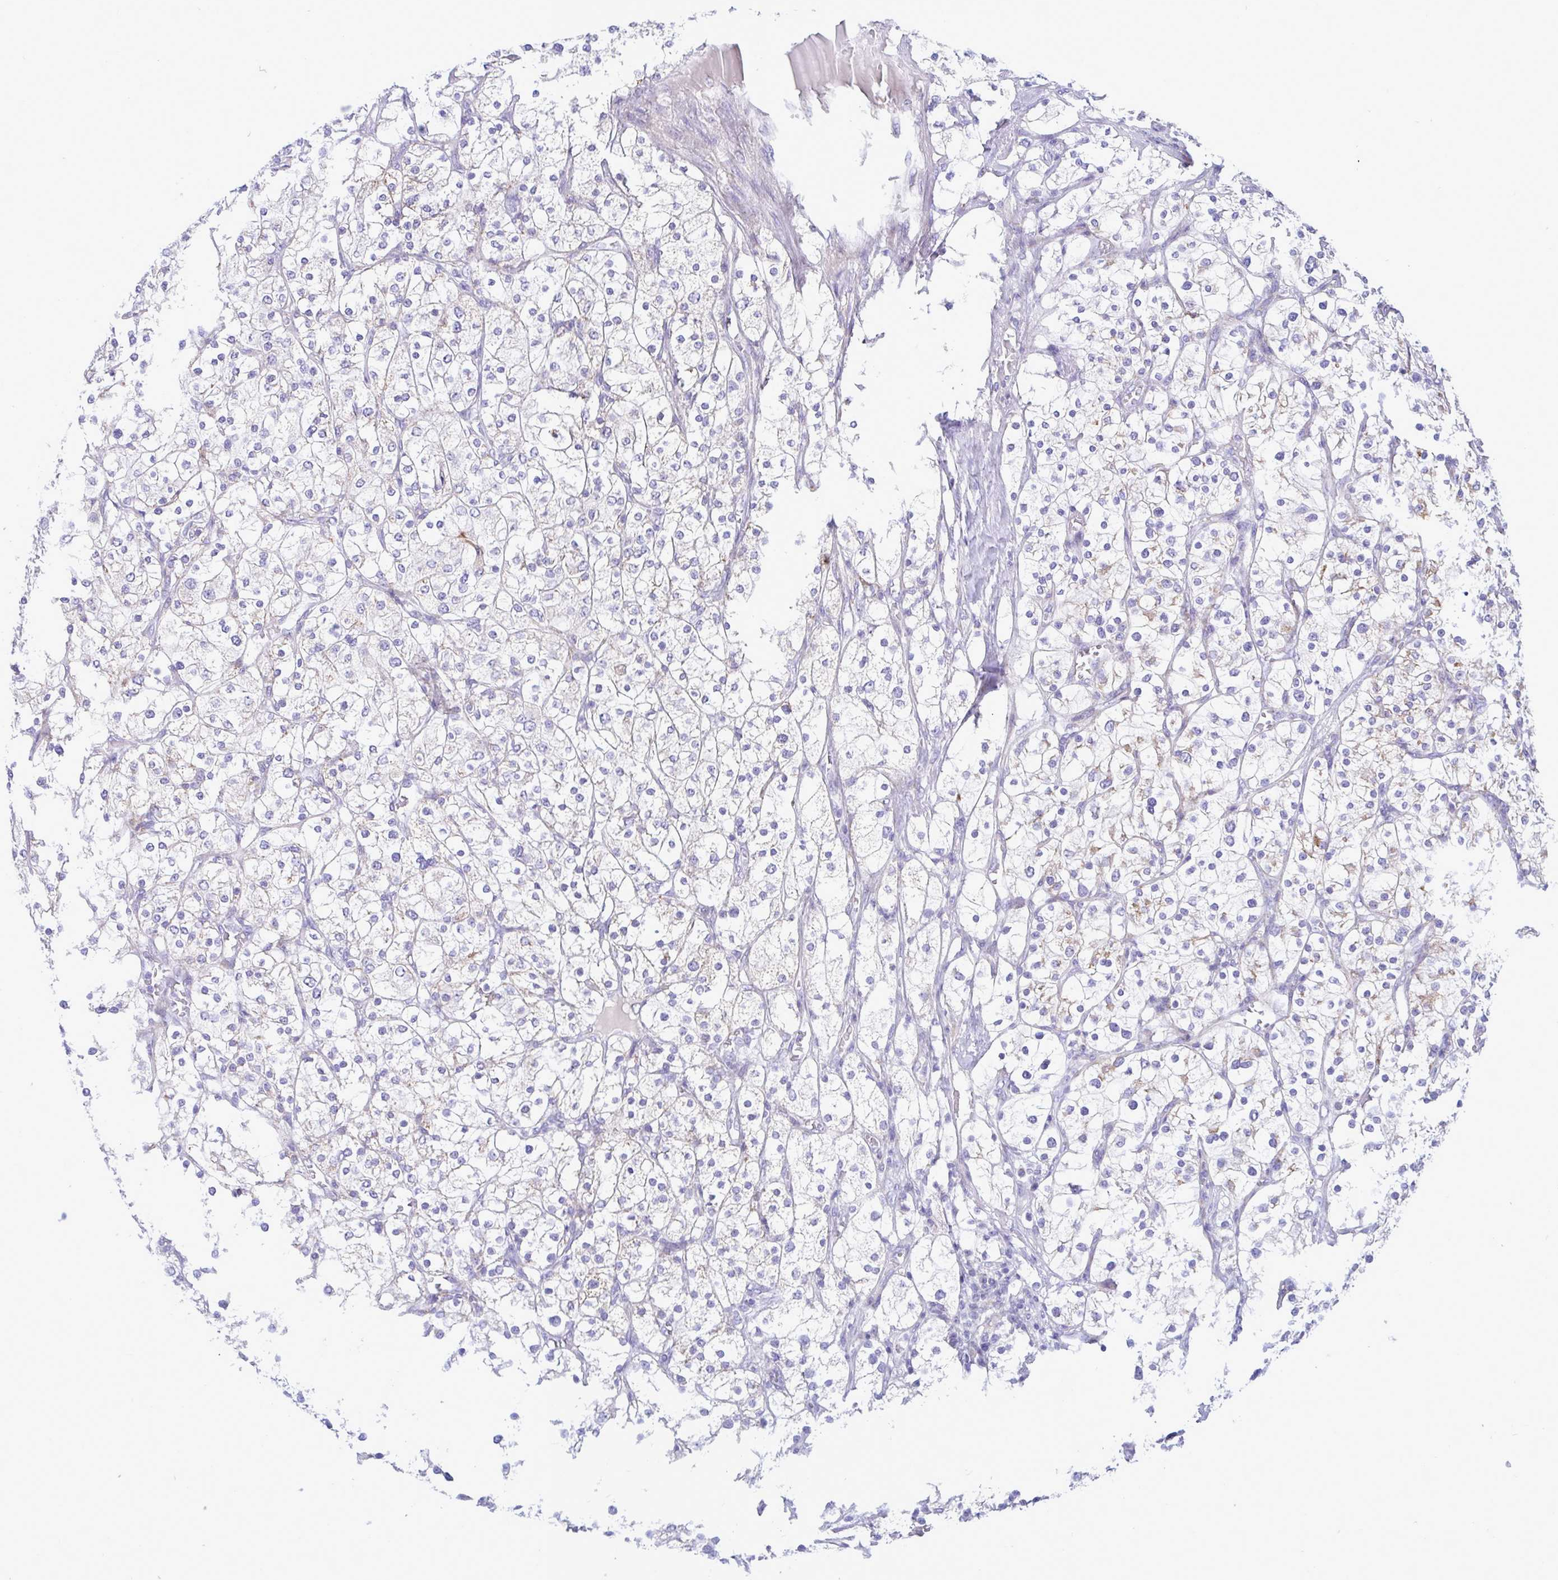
{"staining": {"intensity": "moderate", "quantity": "<25%", "location": "cytoplasmic/membranous"}, "tissue": "renal cancer", "cell_type": "Tumor cells", "image_type": "cancer", "snomed": [{"axis": "morphology", "description": "Adenocarcinoma, NOS"}, {"axis": "topography", "description": "Kidney"}], "caption": "This is a micrograph of immunohistochemistry (IHC) staining of adenocarcinoma (renal), which shows moderate expression in the cytoplasmic/membranous of tumor cells.", "gene": "DTX3", "patient": {"sex": "male", "age": 80}}